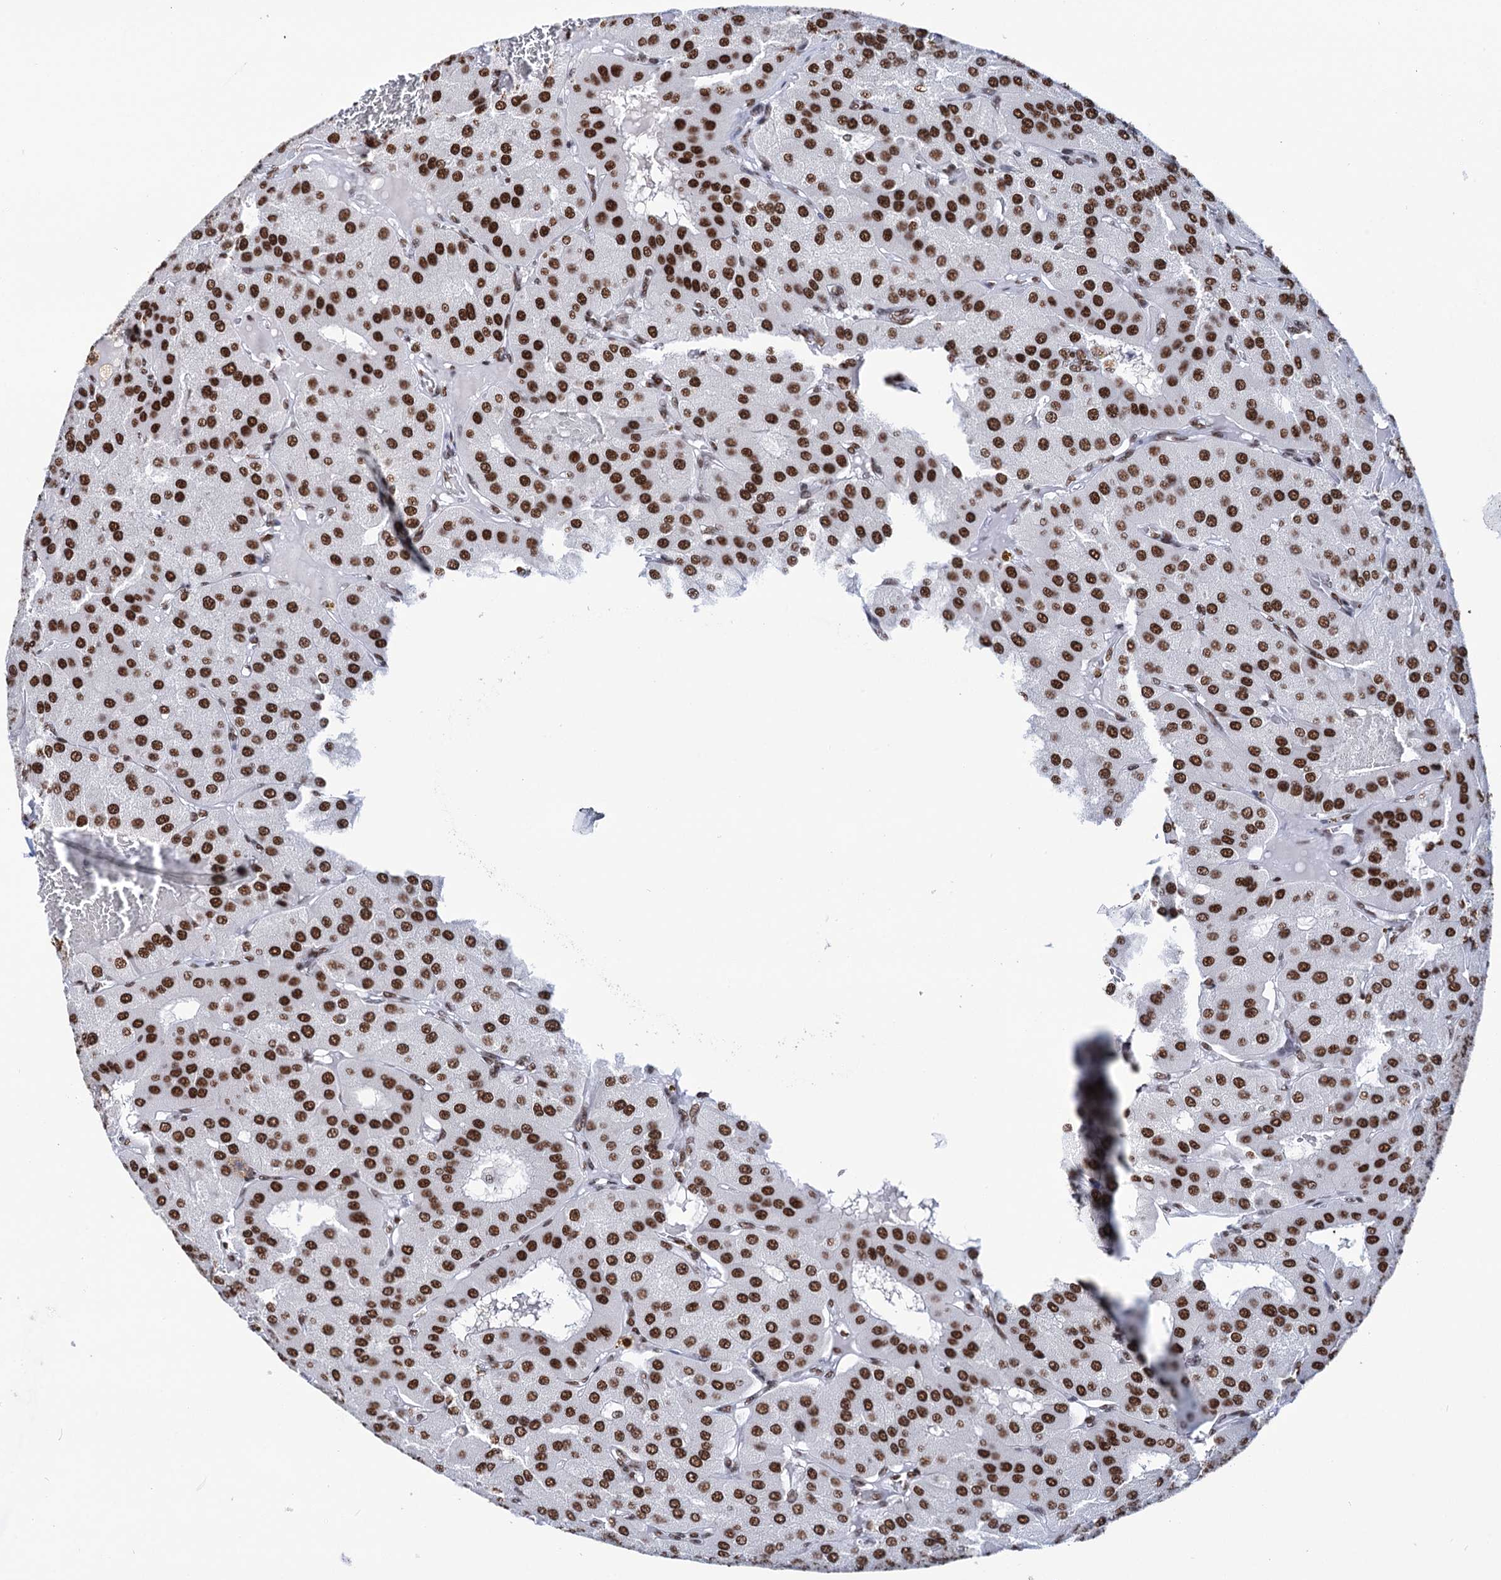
{"staining": {"intensity": "strong", "quantity": ">75%", "location": "nuclear"}, "tissue": "parathyroid gland", "cell_type": "Glandular cells", "image_type": "normal", "snomed": [{"axis": "morphology", "description": "Normal tissue, NOS"}, {"axis": "morphology", "description": "Adenoma, NOS"}, {"axis": "topography", "description": "Parathyroid gland"}], "caption": "DAB immunohistochemical staining of normal human parathyroid gland exhibits strong nuclear protein staining in about >75% of glandular cells. The staining was performed using DAB to visualize the protein expression in brown, while the nuclei were stained in blue with hematoxylin (Magnification: 20x).", "gene": "MATR3", "patient": {"sex": "female", "age": 86}}